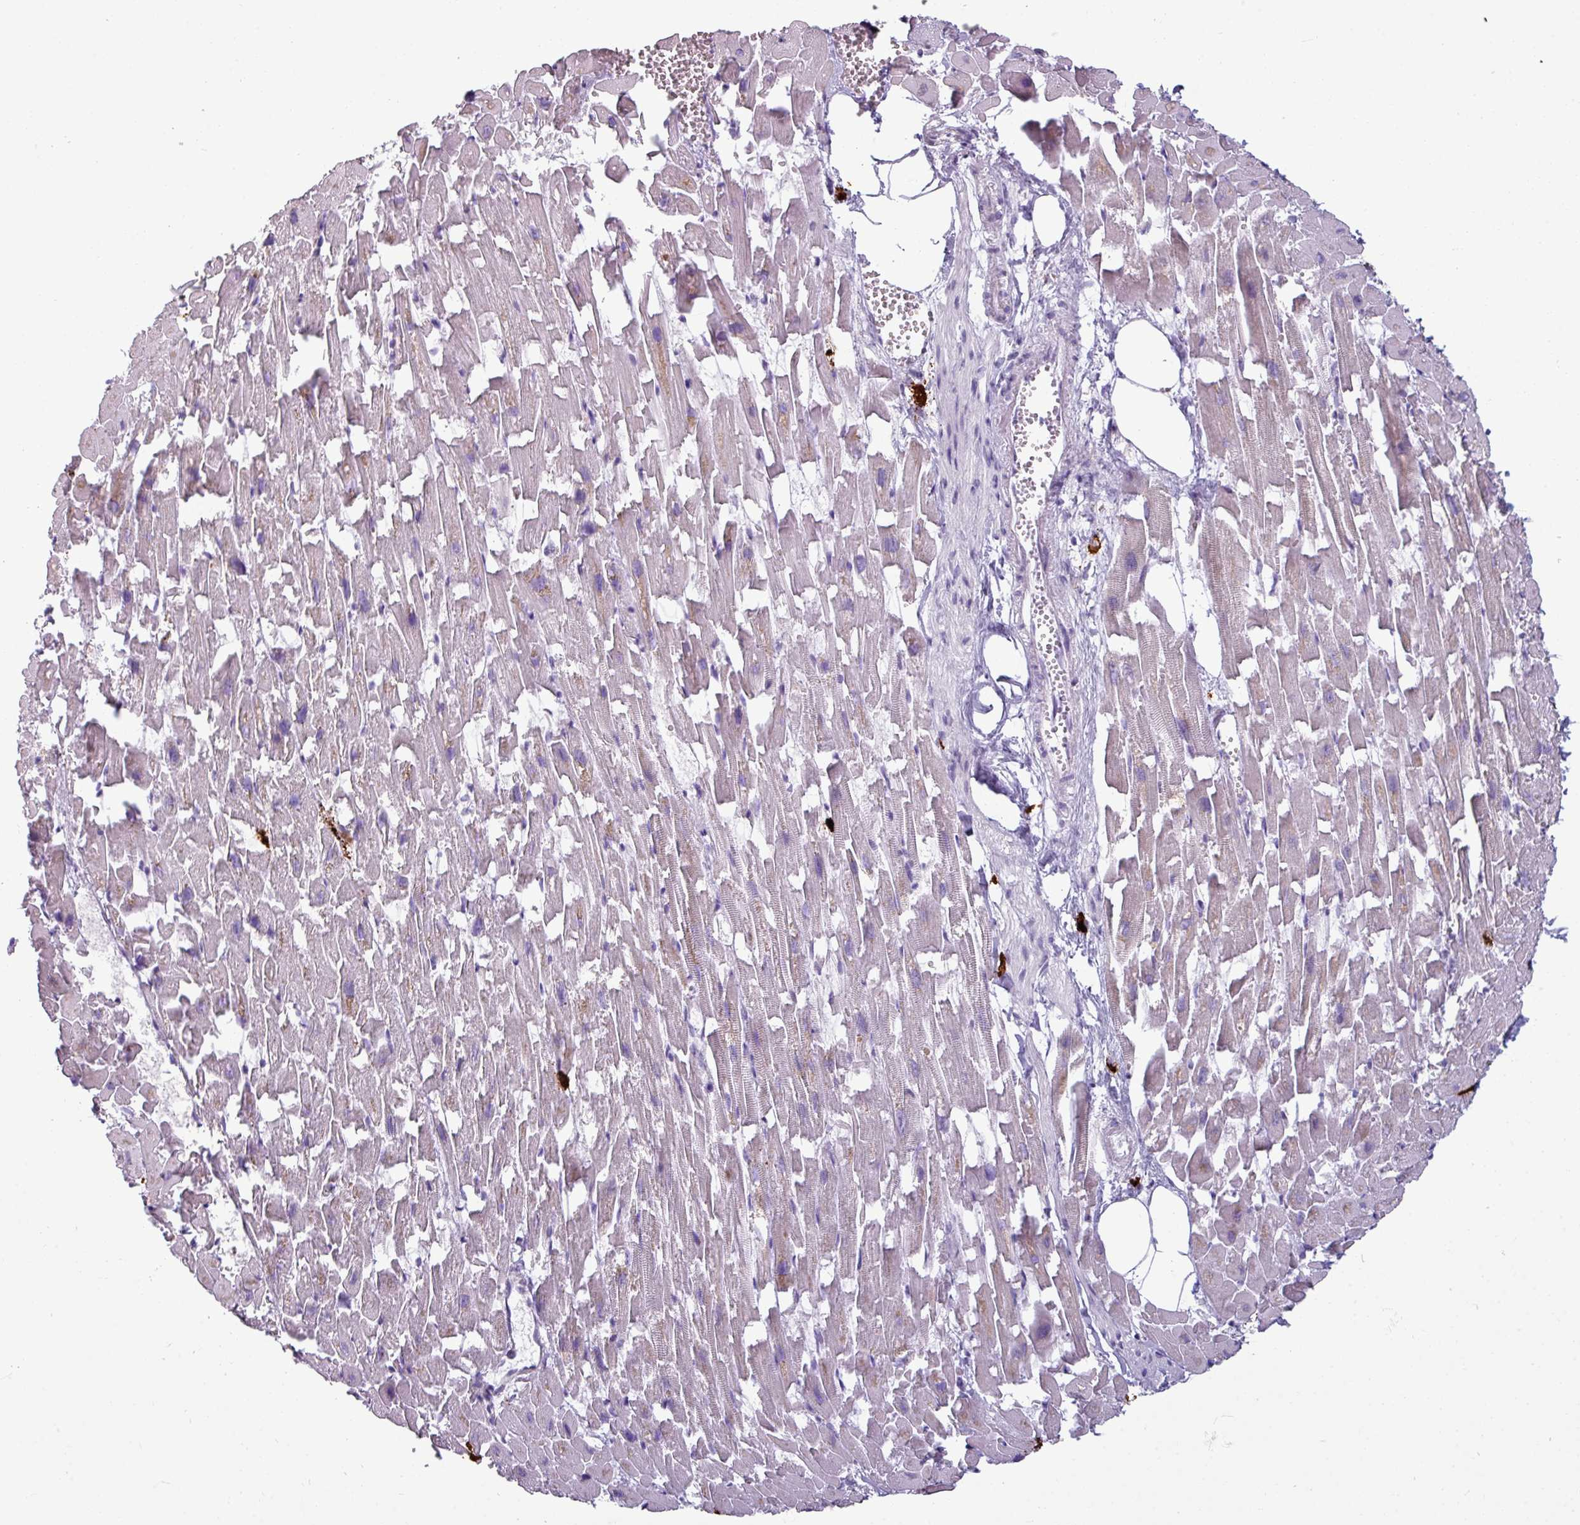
{"staining": {"intensity": "weak", "quantity": "<25%", "location": "cytoplasmic/membranous"}, "tissue": "heart muscle", "cell_type": "Cardiomyocytes", "image_type": "normal", "snomed": [{"axis": "morphology", "description": "Normal tissue, NOS"}, {"axis": "topography", "description": "Heart"}], "caption": "Immunohistochemical staining of unremarkable heart muscle displays no significant staining in cardiomyocytes.", "gene": "TRIM39", "patient": {"sex": "female", "age": 64}}